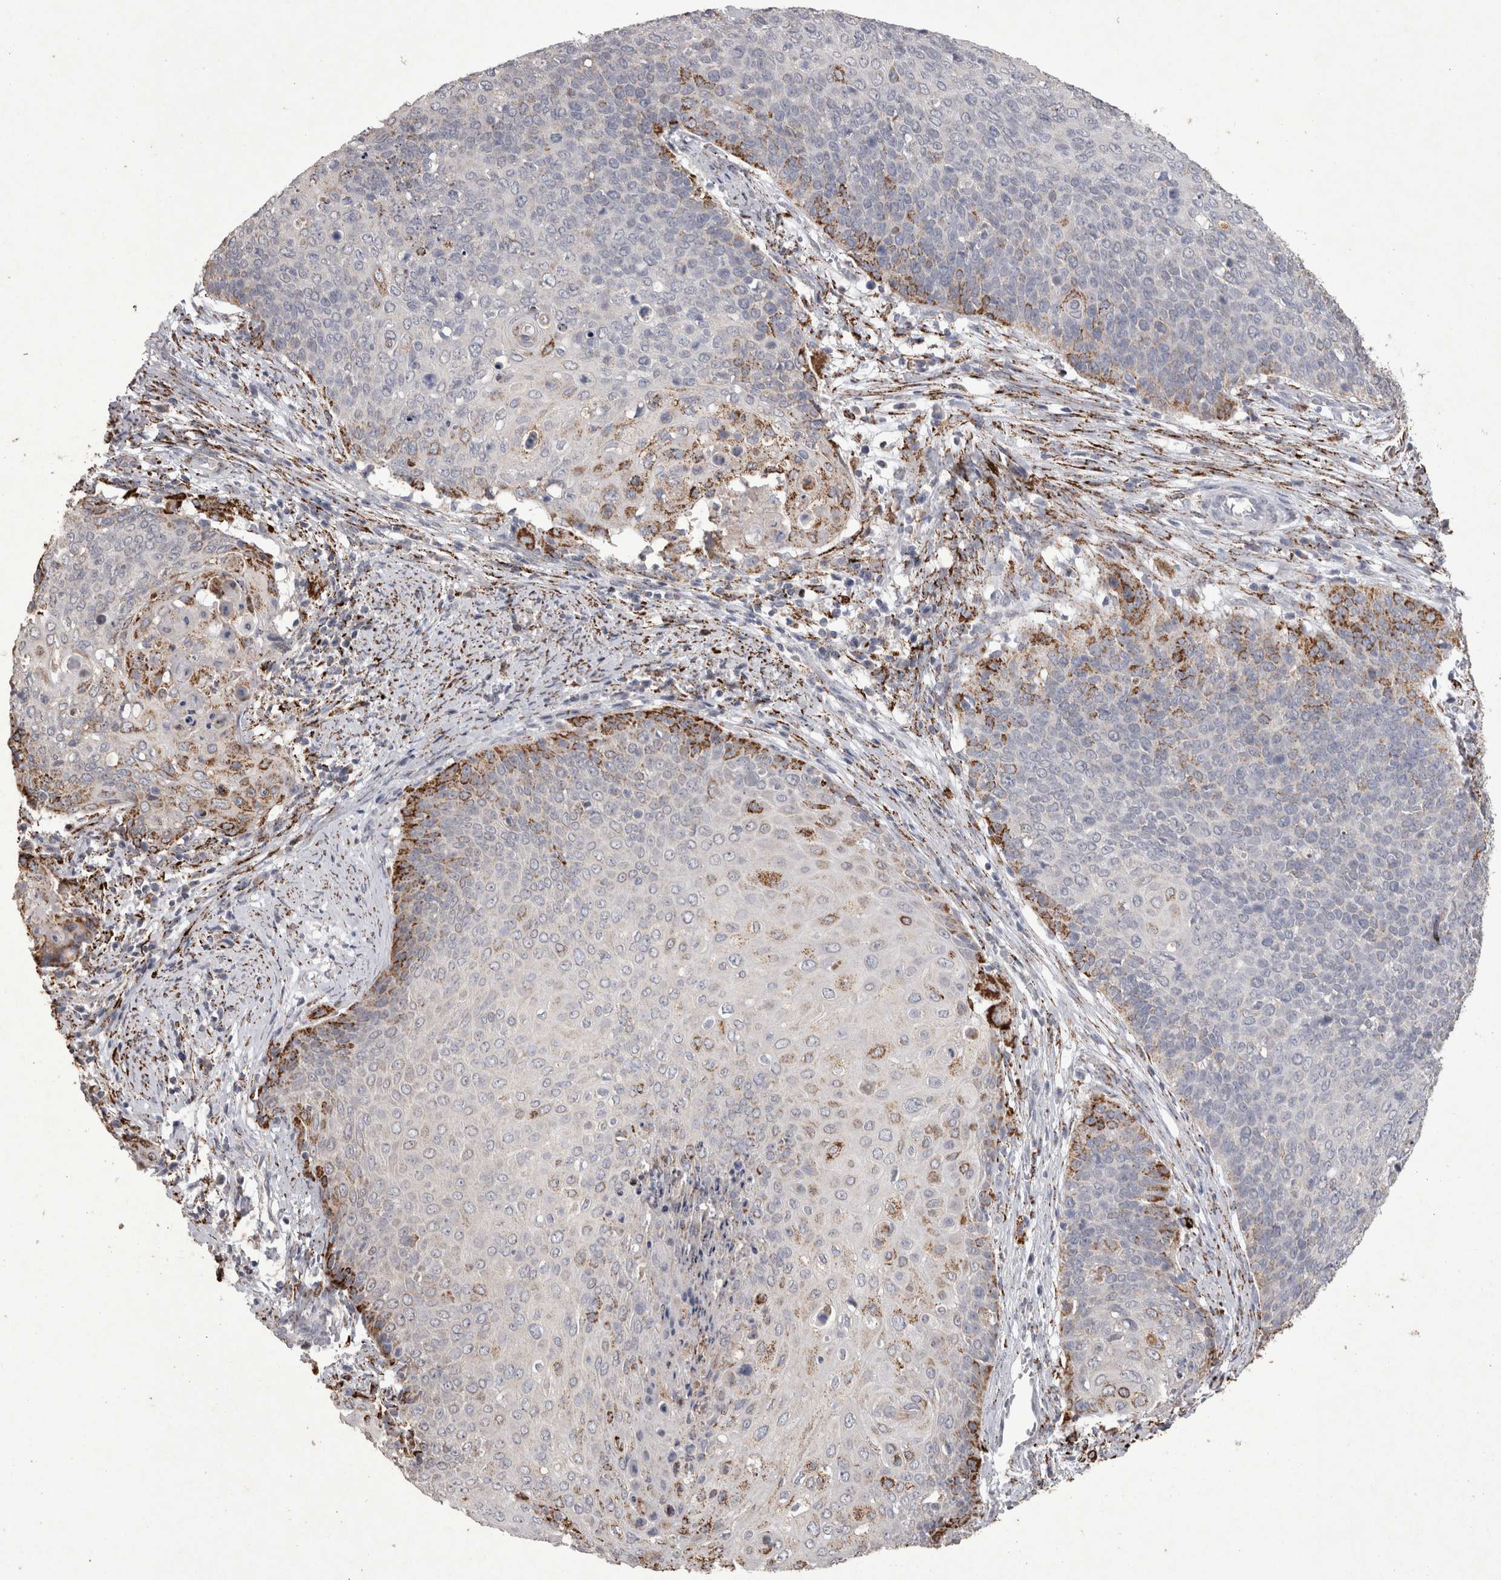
{"staining": {"intensity": "strong", "quantity": "<25%", "location": "cytoplasmic/membranous"}, "tissue": "cervical cancer", "cell_type": "Tumor cells", "image_type": "cancer", "snomed": [{"axis": "morphology", "description": "Squamous cell carcinoma, NOS"}, {"axis": "topography", "description": "Cervix"}], "caption": "Immunohistochemical staining of cervical cancer reveals strong cytoplasmic/membranous protein expression in about <25% of tumor cells.", "gene": "DKK3", "patient": {"sex": "female", "age": 39}}